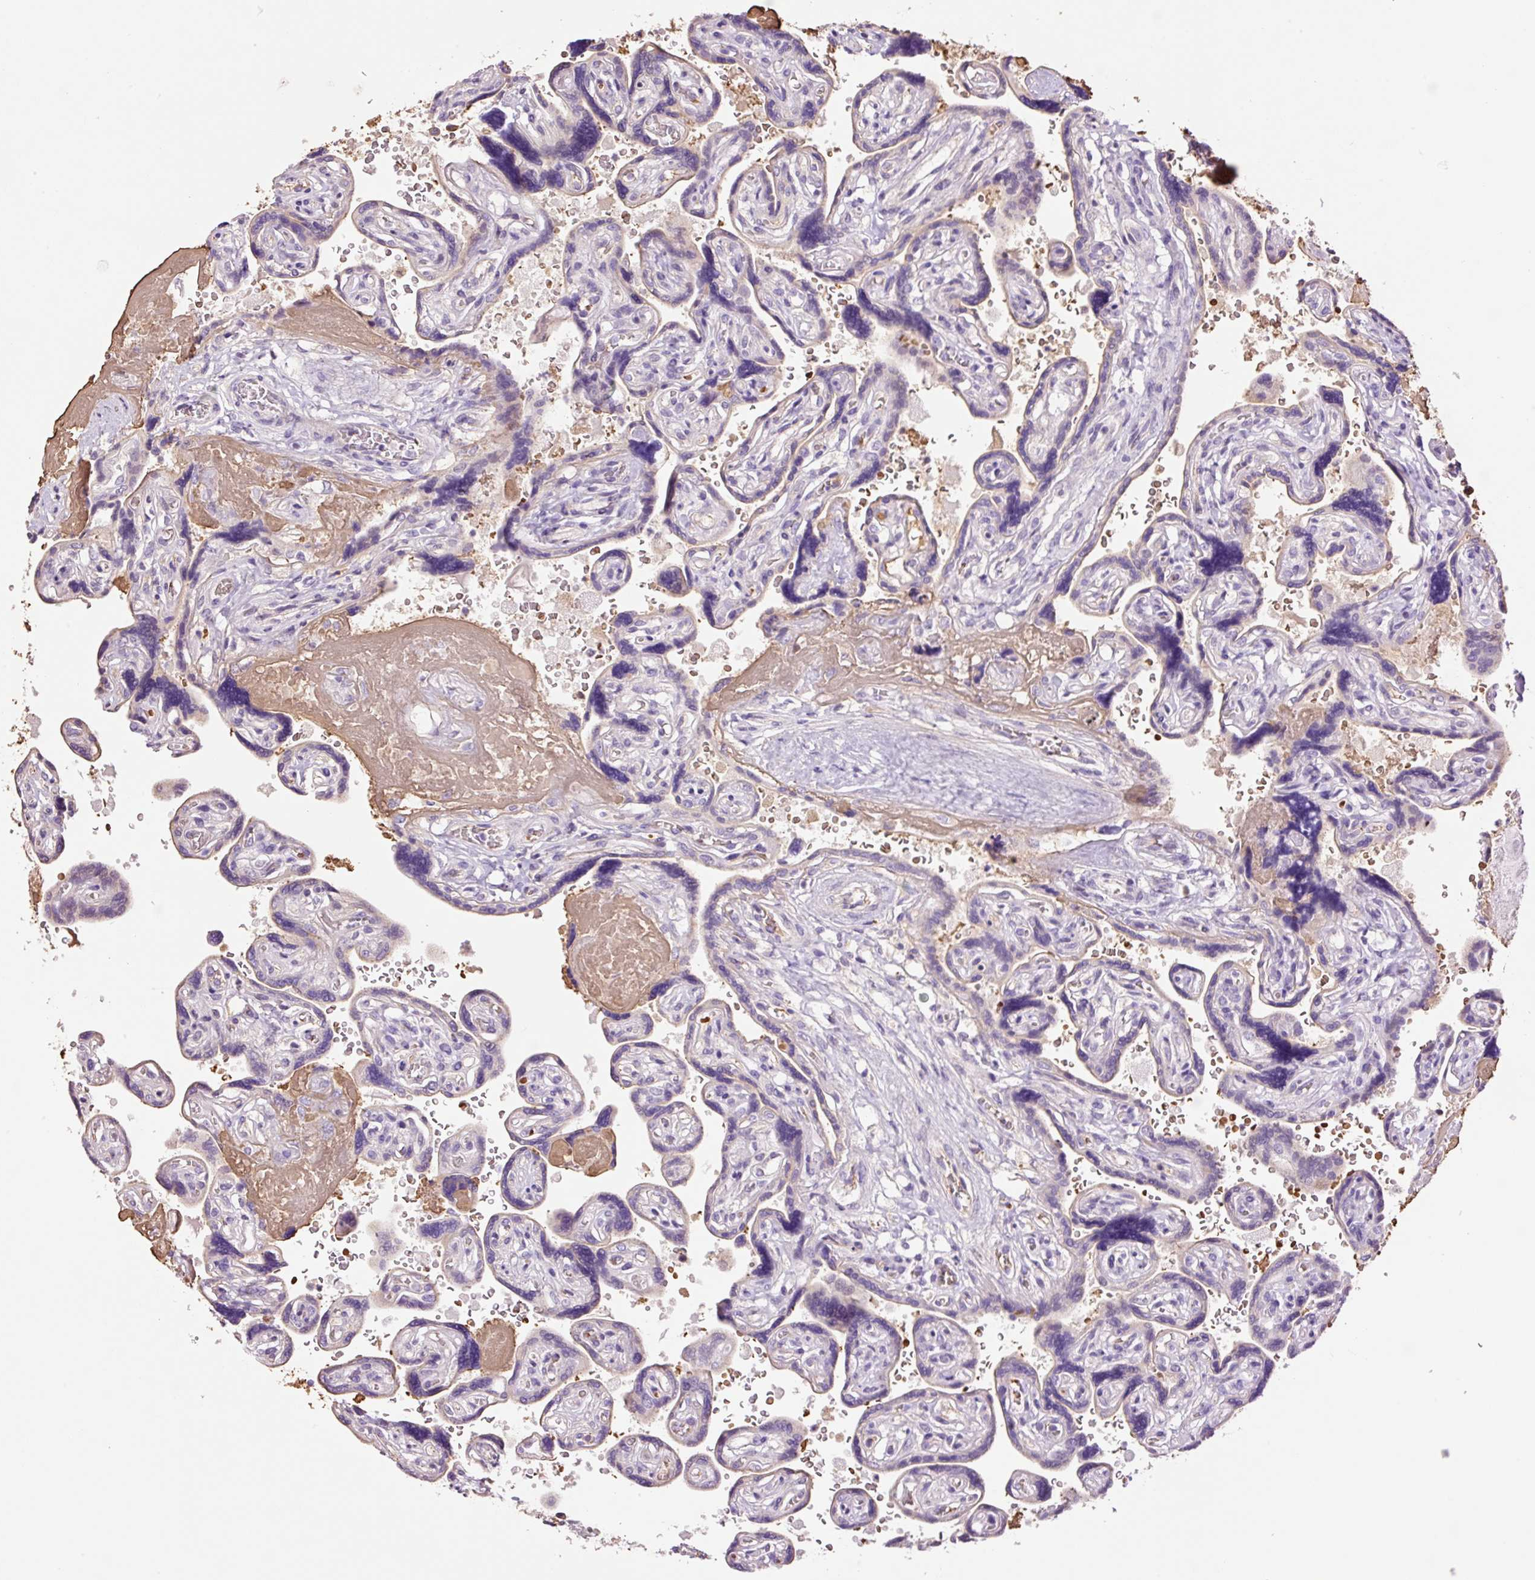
{"staining": {"intensity": "negative", "quantity": "none", "location": "none"}, "tissue": "placenta", "cell_type": "Trophoblastic cells", "image_type": "normal", "snomed": [{"axis": "morphology", "description": "Normal tissue, NOS"}, {"axis": "topography", "description": "Placenta"}], "caption": "Trophoblastic cells are negative for protein expression in normal human placenta. The staining was performed using DAB (3,3'-diaminobenzidine) to visualize the protein expression in brown, while the nuclei were stained in blue with hematoxylin (Magnification: 20x).", "gene": "TMEM235", "patient": {"sex": "female", "age": 32}}